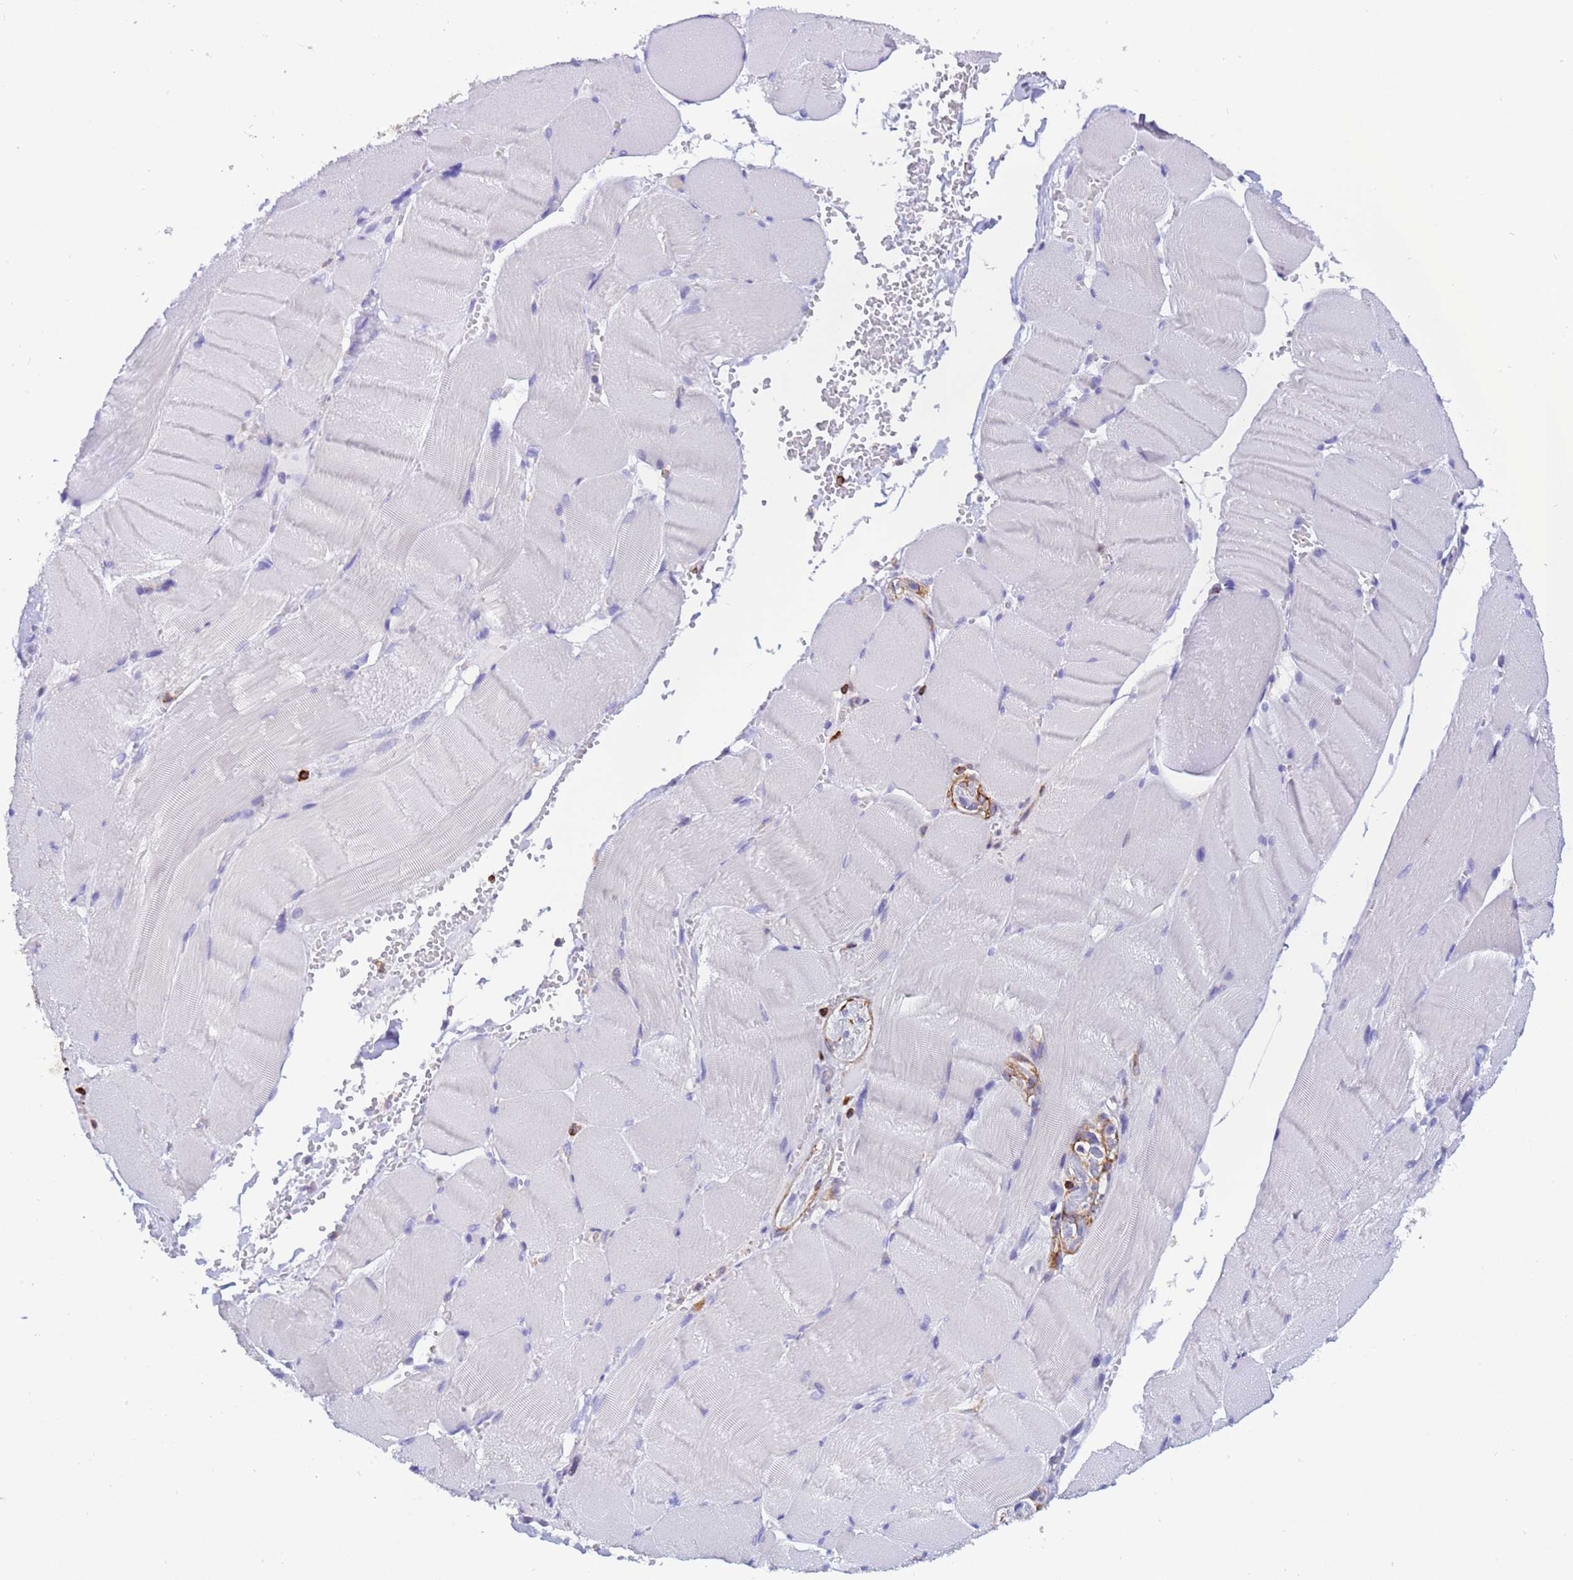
{"staining": {"intensity": "negative", "quantity": "none", "location": "none"}, "tissue": "adipose tissue", "cell_type": "Adipocytes", "image_type": "normal", "snomed": [{"axis": "morphology", "description": "Normal tissue, NOS"}, {"axis": "topography", "description": "Skeletal muscle"}, {"axis": "topography", "description": "Peripheral nerve tissue"}], "caption": "DAB (3,3'-diaminobenzidine) immunohistochemical staining of normal adipose tissue displays no significant expression in adipocytes.", "gene": "EZR", "patient": {"sex": "female", "age": 55}}